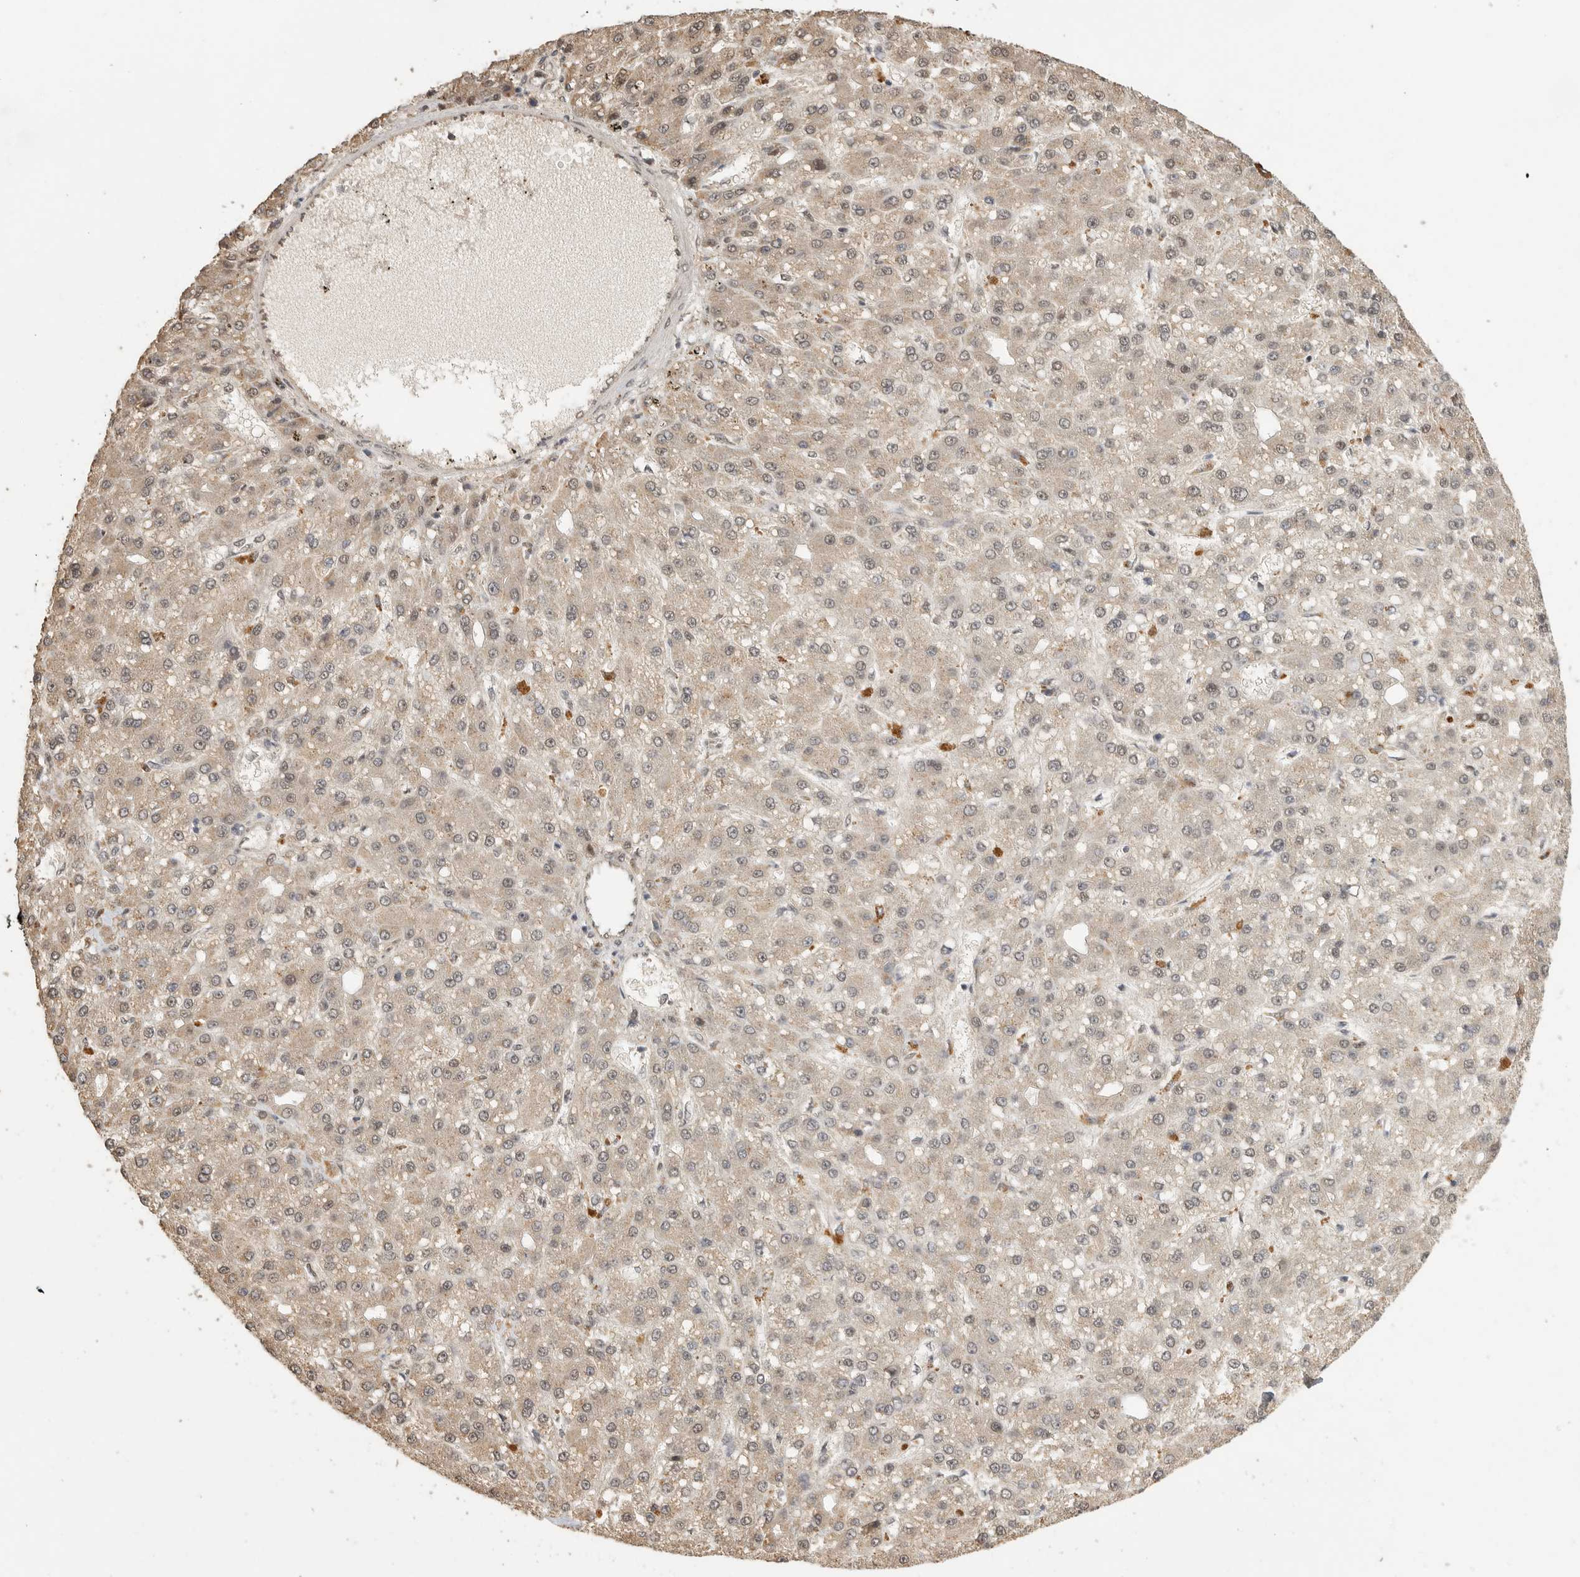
{"staining": {"intensity": "weak", "quantity": ">75%", "location": "cytoplasmic/membranous,nuclear"}, "tissue": "liver cancer", "cell_type": "Tumor cells", "image_type": "cancer", "snomed": [{"axis": "morphology", "description": "Carcinoma, Hepatocellular, NOS"}, {"axis": "topography", "description": "Liver"}], "caption": "This is a photomicrograph of immunohistochemistry staining of liver cancer, which shows weak positivity in the cytoplasmic/membranous and nuclear of tumor cells.", "gene": "DFFA", "patient": {"sex": "male", "age": 67}}